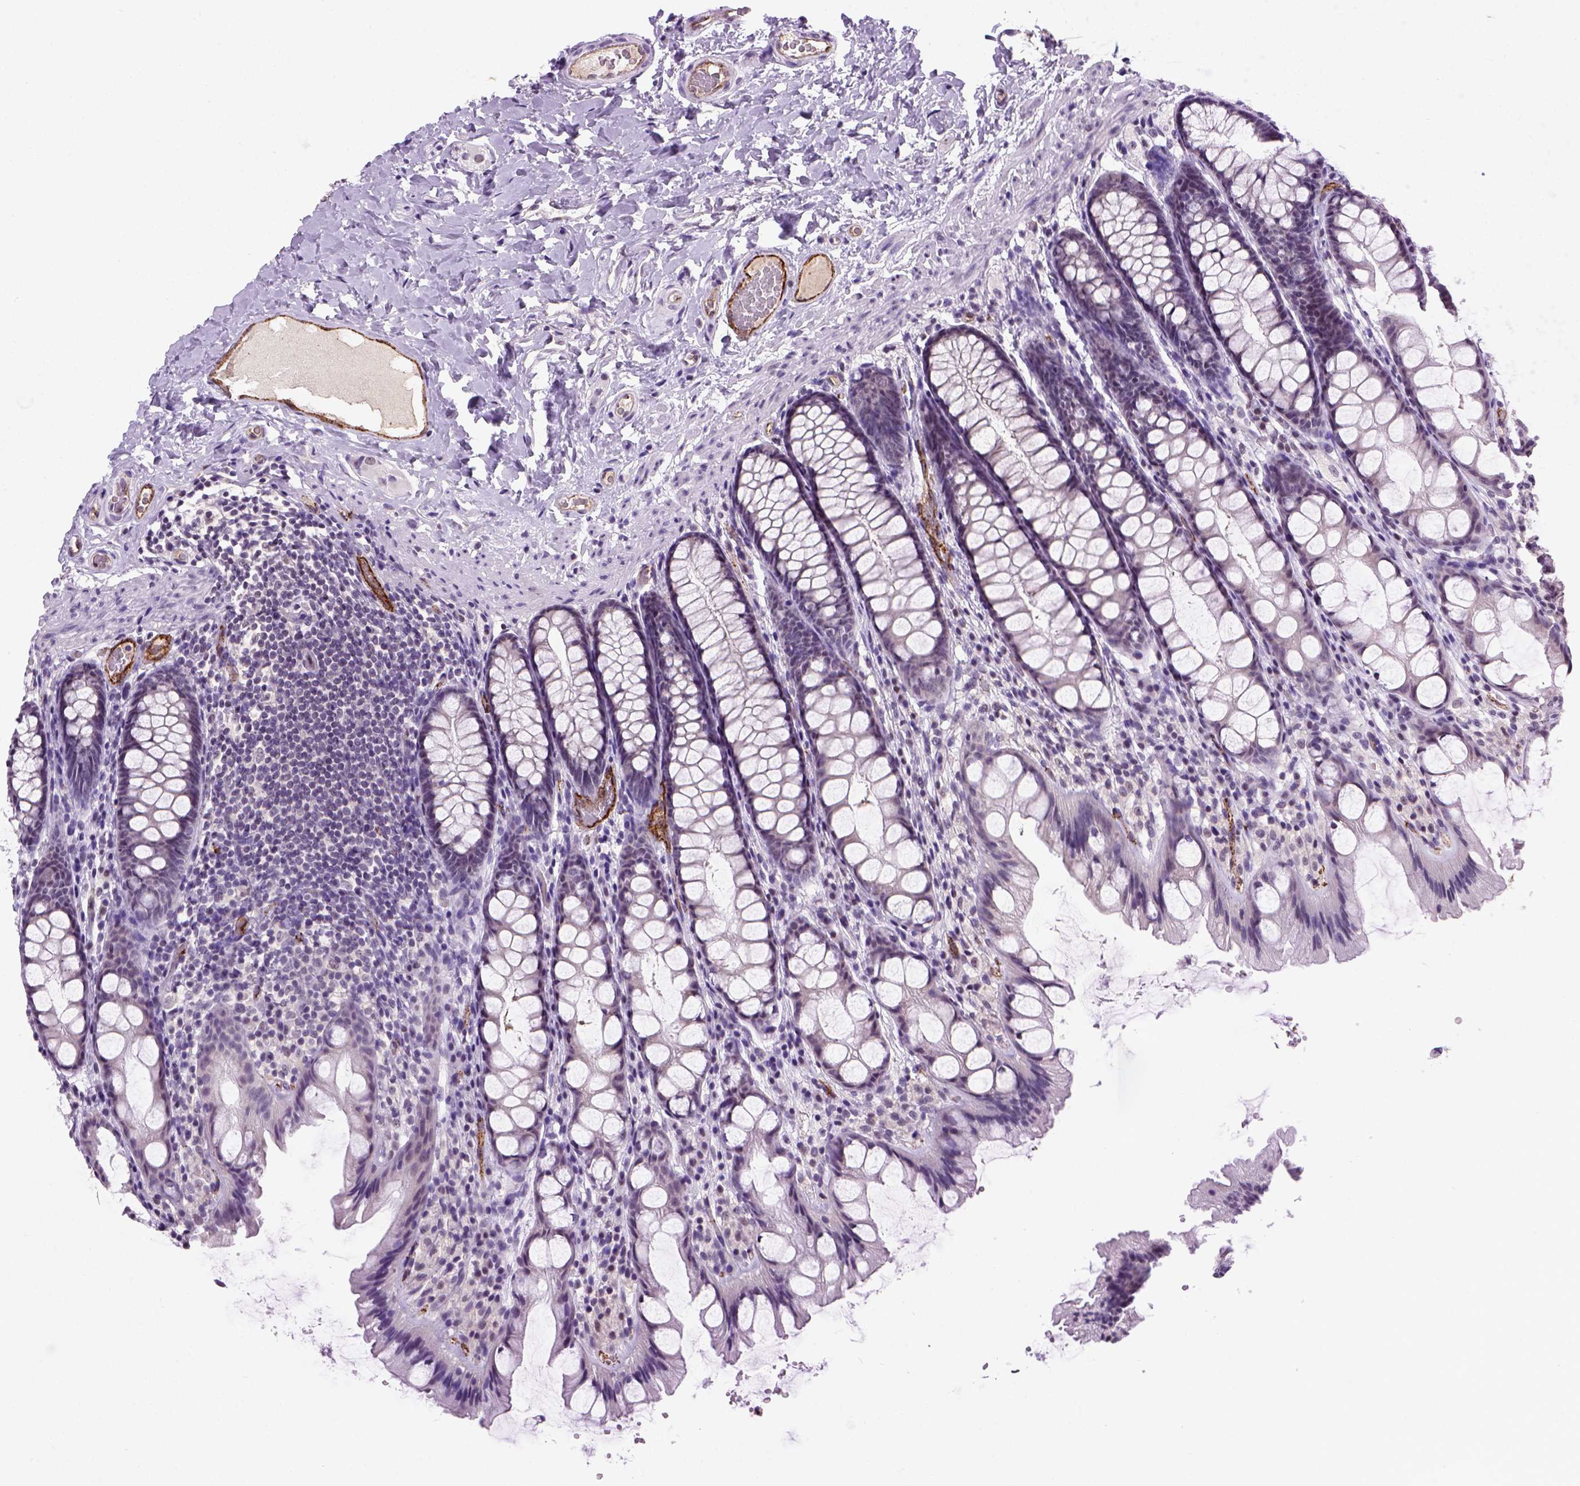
{"staining": {"intensity": "negative", "quantity": "none", "location": "none"}, "tissue": "colon", "cell_type": "Endothelial cells", "image_type": "normal", "snomed": [{"axis": "morphology", "description": "Normal tissue, NOS"}, {"axis": "topography", "description": "Colon"}], "caption": "This is an immunohistochemistry (IHC) micrograph of normal colon. There is no staining in endothelial cells.", "gene": "VWF", "patient": {"sex": "male", "age": 47}}